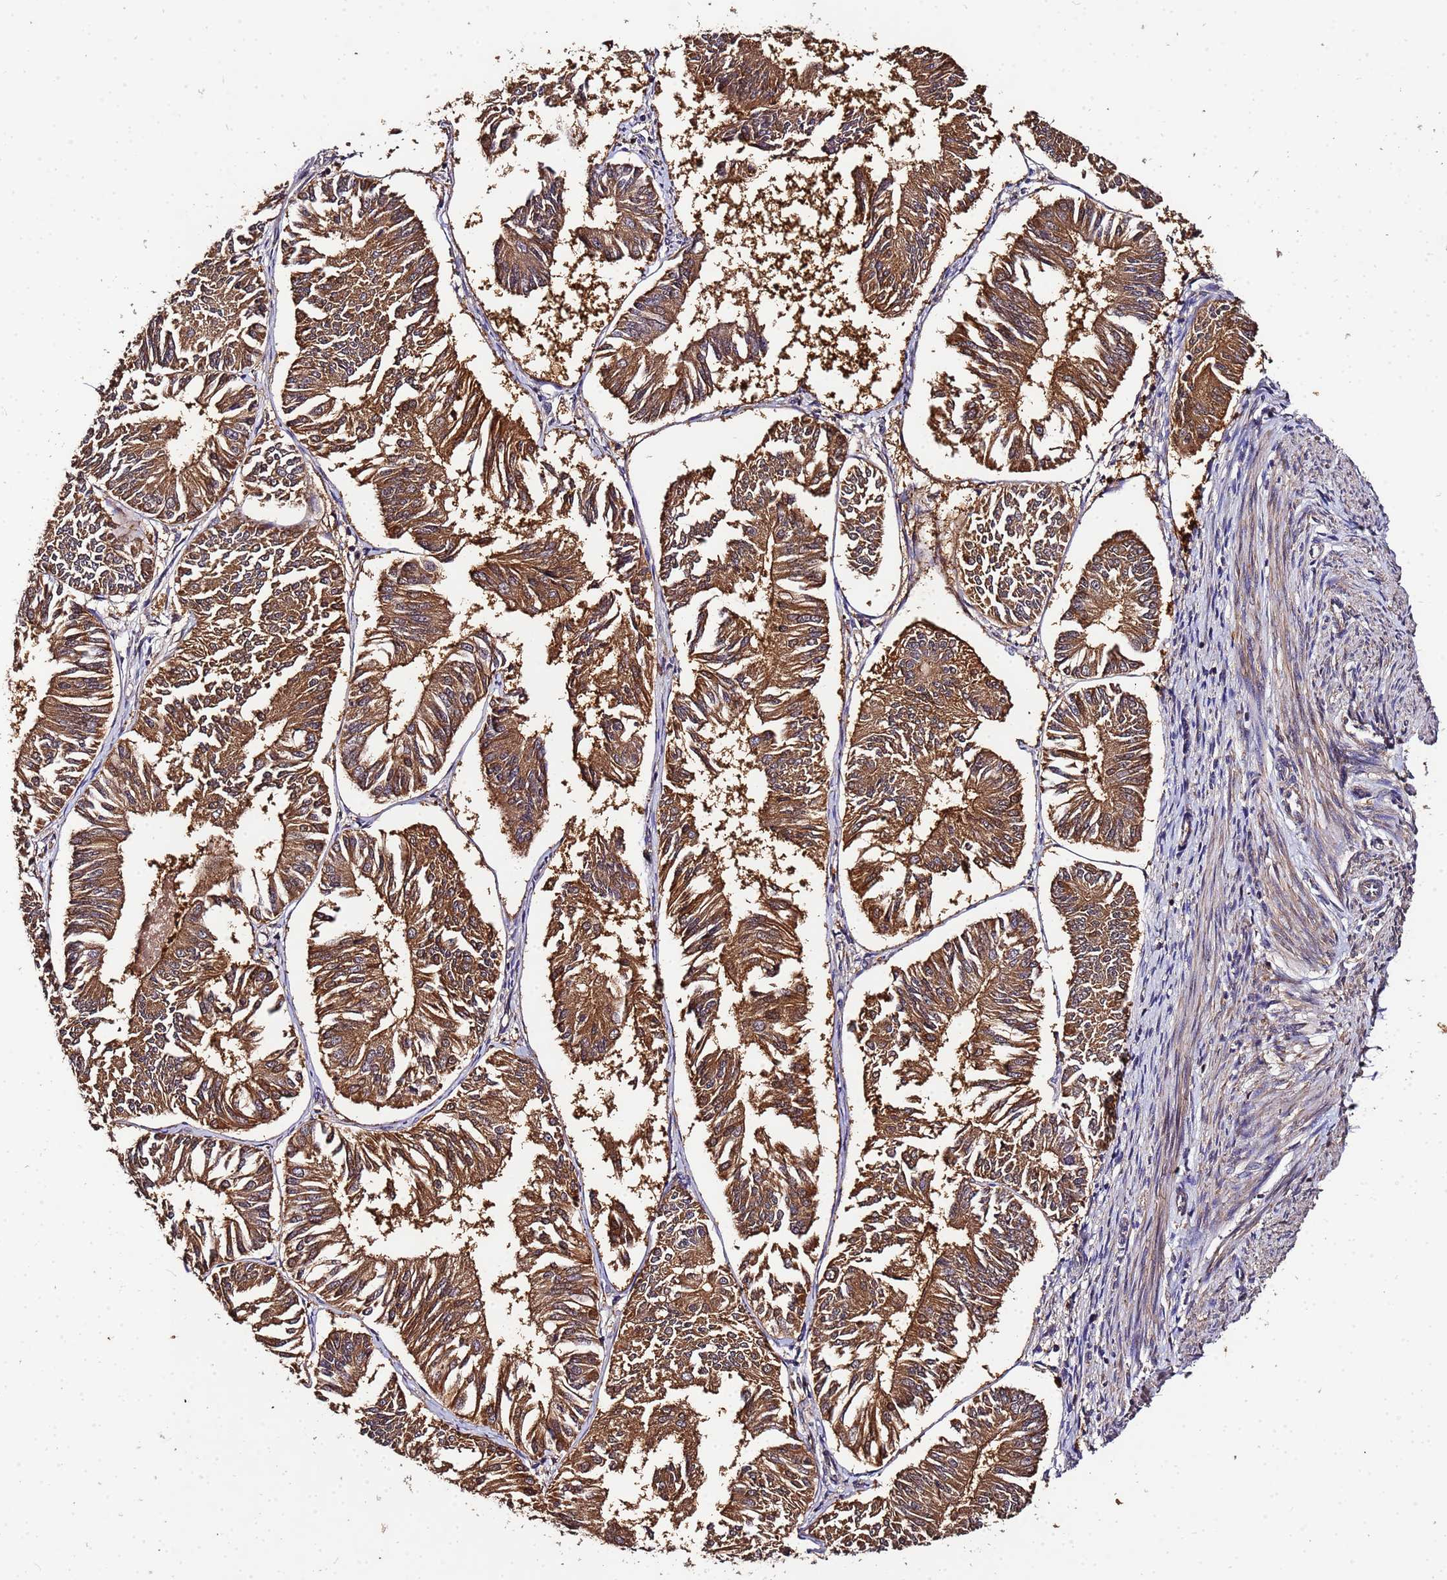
{"staining": {"intensity": "strong", "quantity": ">75%", "location": "cytoplasmic/membranous"}, "tissue": "endometrial cancer", "cell_type": "Tumor cells", "image_type": "cancer", "snomed": [{"axis": "morphology", "description": "Adenocarcinoma, NOS"}, {"axis": "topography", "description": "Endometrium"}], "caption": "Protein analysis of adenocarcinoma (endometrial) tissue demonstrates strong cytoplasmic/membranous staining in approximately >75% of tumor cells. (DAB = brown stain, brightfield microscopy at high magnification).", "gene": "MTERF1", "patient": {"sex": "female", "age": 58}}